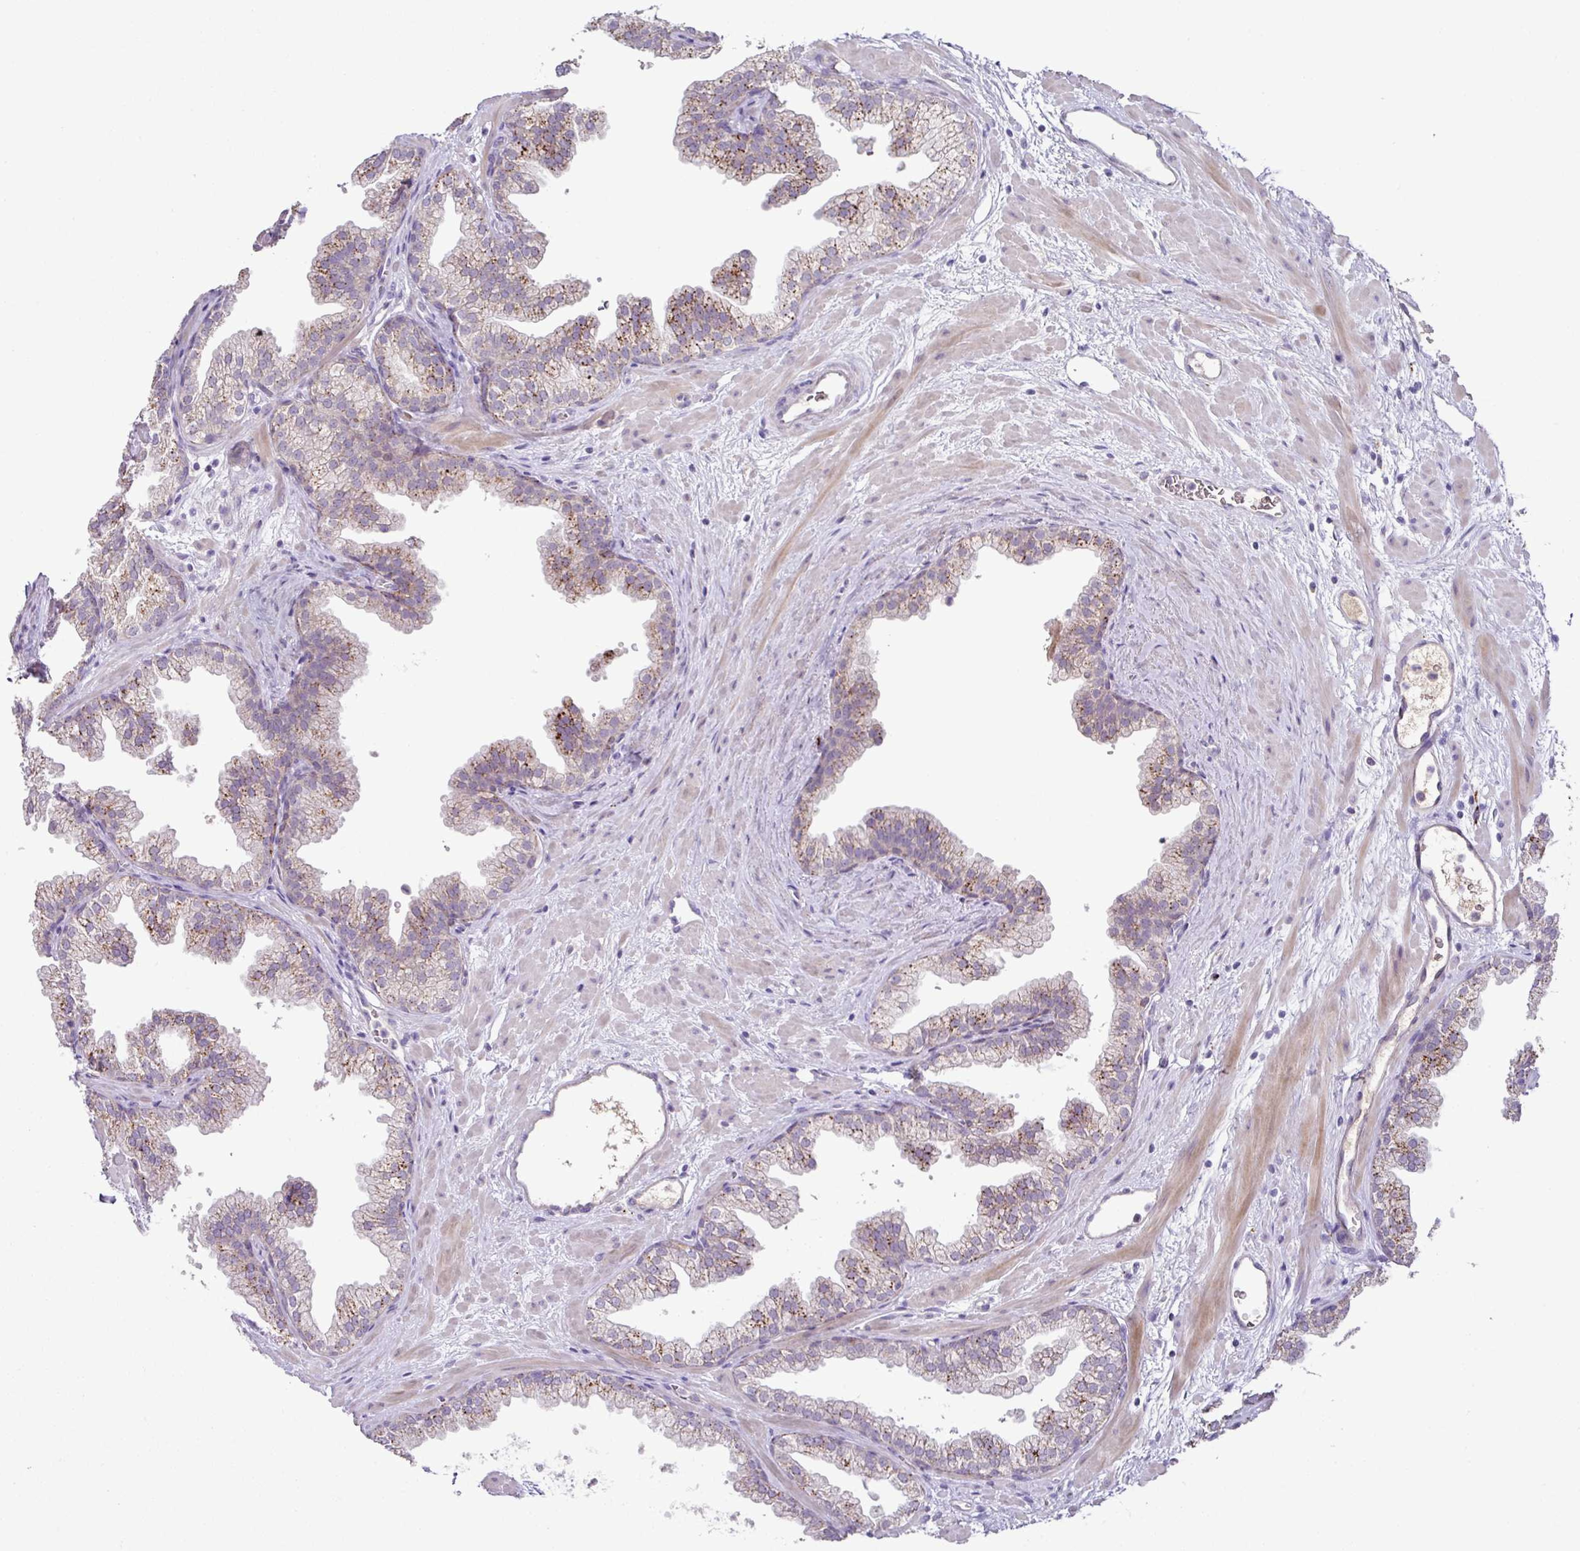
{"staining": {"intensity": "moderate", "quantity": "25%-75%", "location": "cytoplasmic/membranous"}, "tissue": "prostate", "cell_type": "Glandular cells", "image_type": "normal", "snomed": [{"axis": "morphology", "description": "Normal tissue, NOS"}, {"axis": "topography", "description": "Prostate"}], "caption": "This histopathology image shows normal prostate stained with immunohistochemistry to label a protein in brown. The cytoplasmic/membranous of glandular cells show moderate positivity for the protein. Nuclei are counter-stained blue.", "gene": "PLEKHH3", "patient": {"sex": "male", "age": 37}}